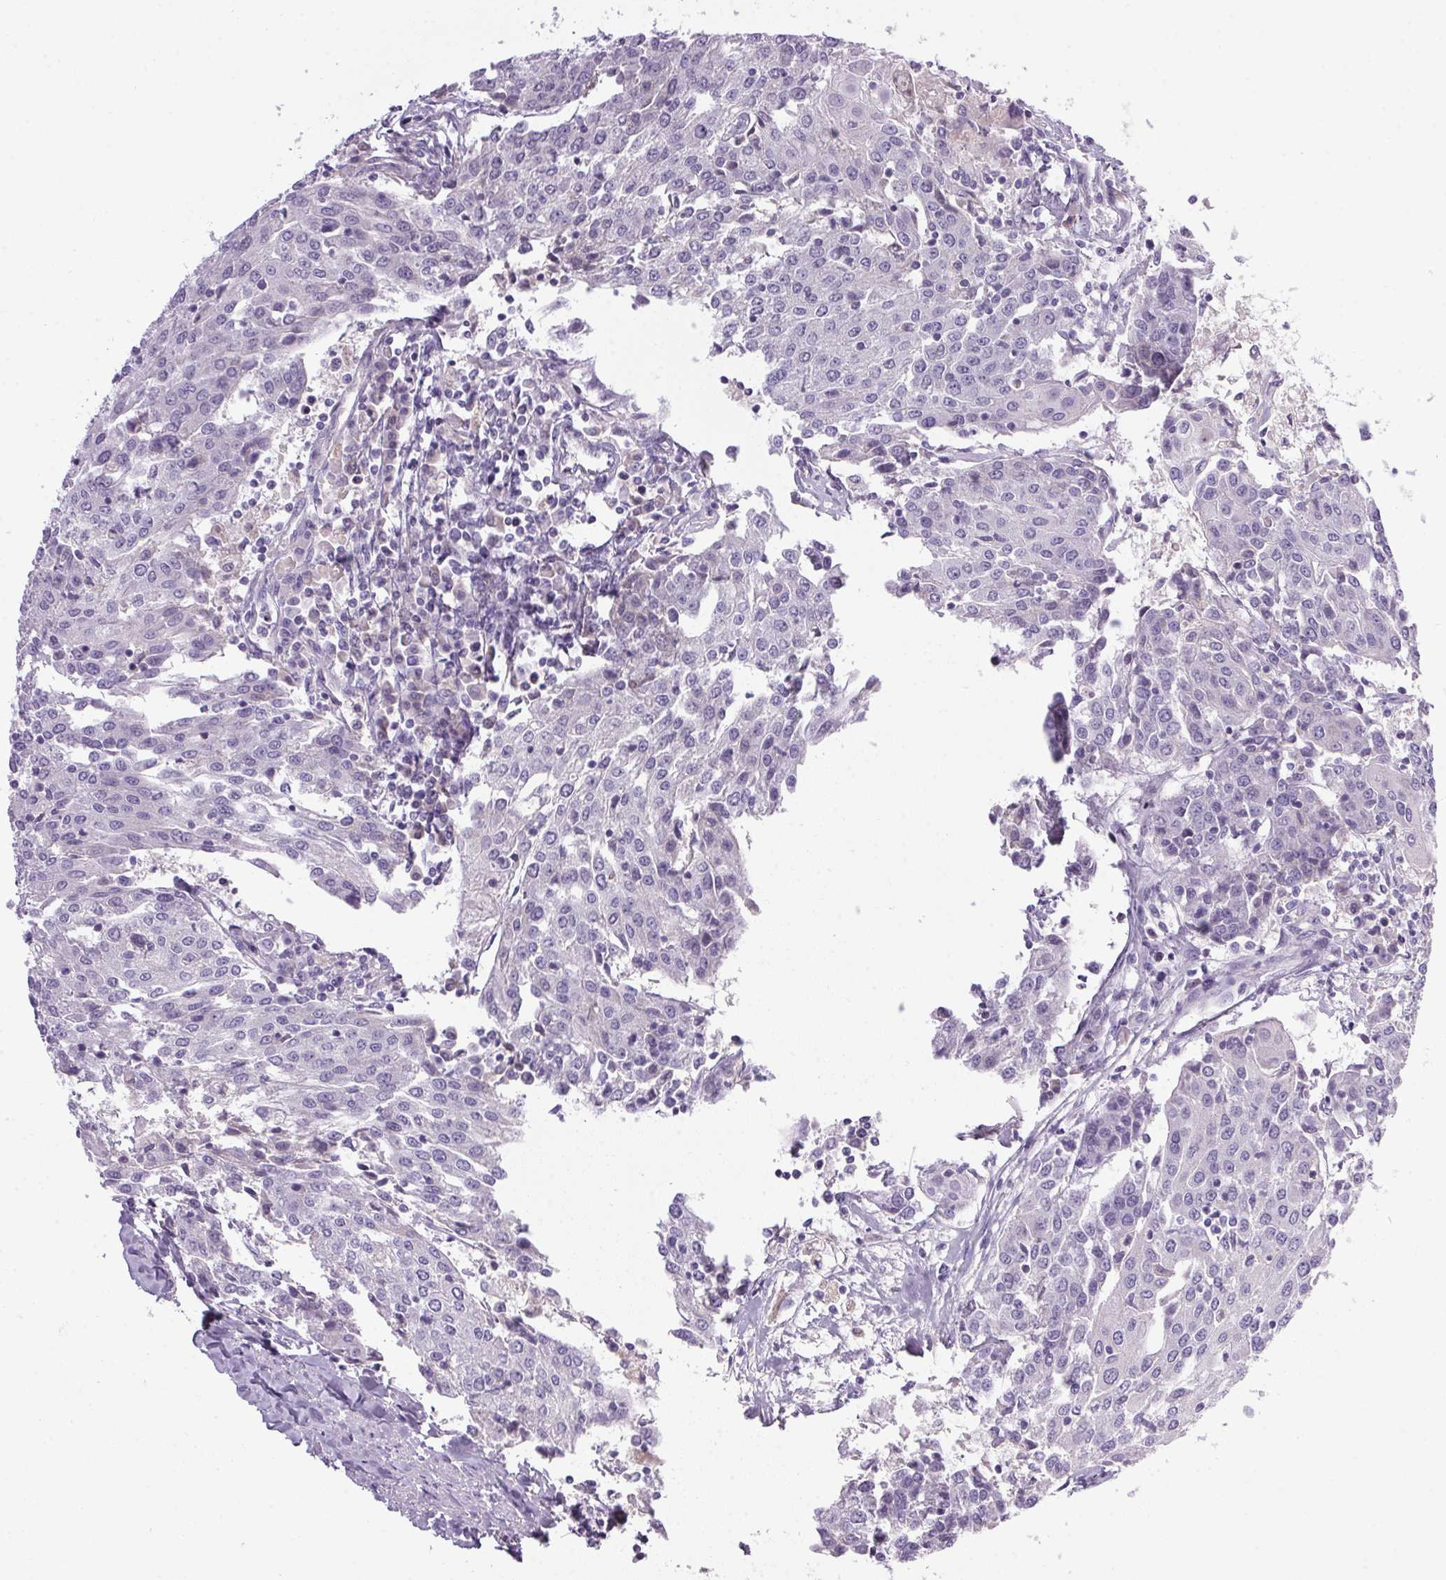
{"staining": {"intensity": "negative", "quantity": "none", "location": "none"}, "tissue": "urothelial cancer", "cell_type": "Tumor cells", "image_type": "cancer", "snomed": [{"axis": "morphology", "description": "Urothelial carcinoma, High grade"}, {"axis": "topography", "description": "Urinary bladder"}], "caption": "IHC histopathology image of neoplastic tissue: urothelial carcinoma (high-grade) stained with DAB (3,3'-diaminobenzidine) reveals no significant protein staining in tumor cells. (Brightfield microscopy of DAB (3,3'-diaminobenzidine) IHC at high magnification).", "gene": "APOC4", "patient": {"sex": "female", "age": 85}}